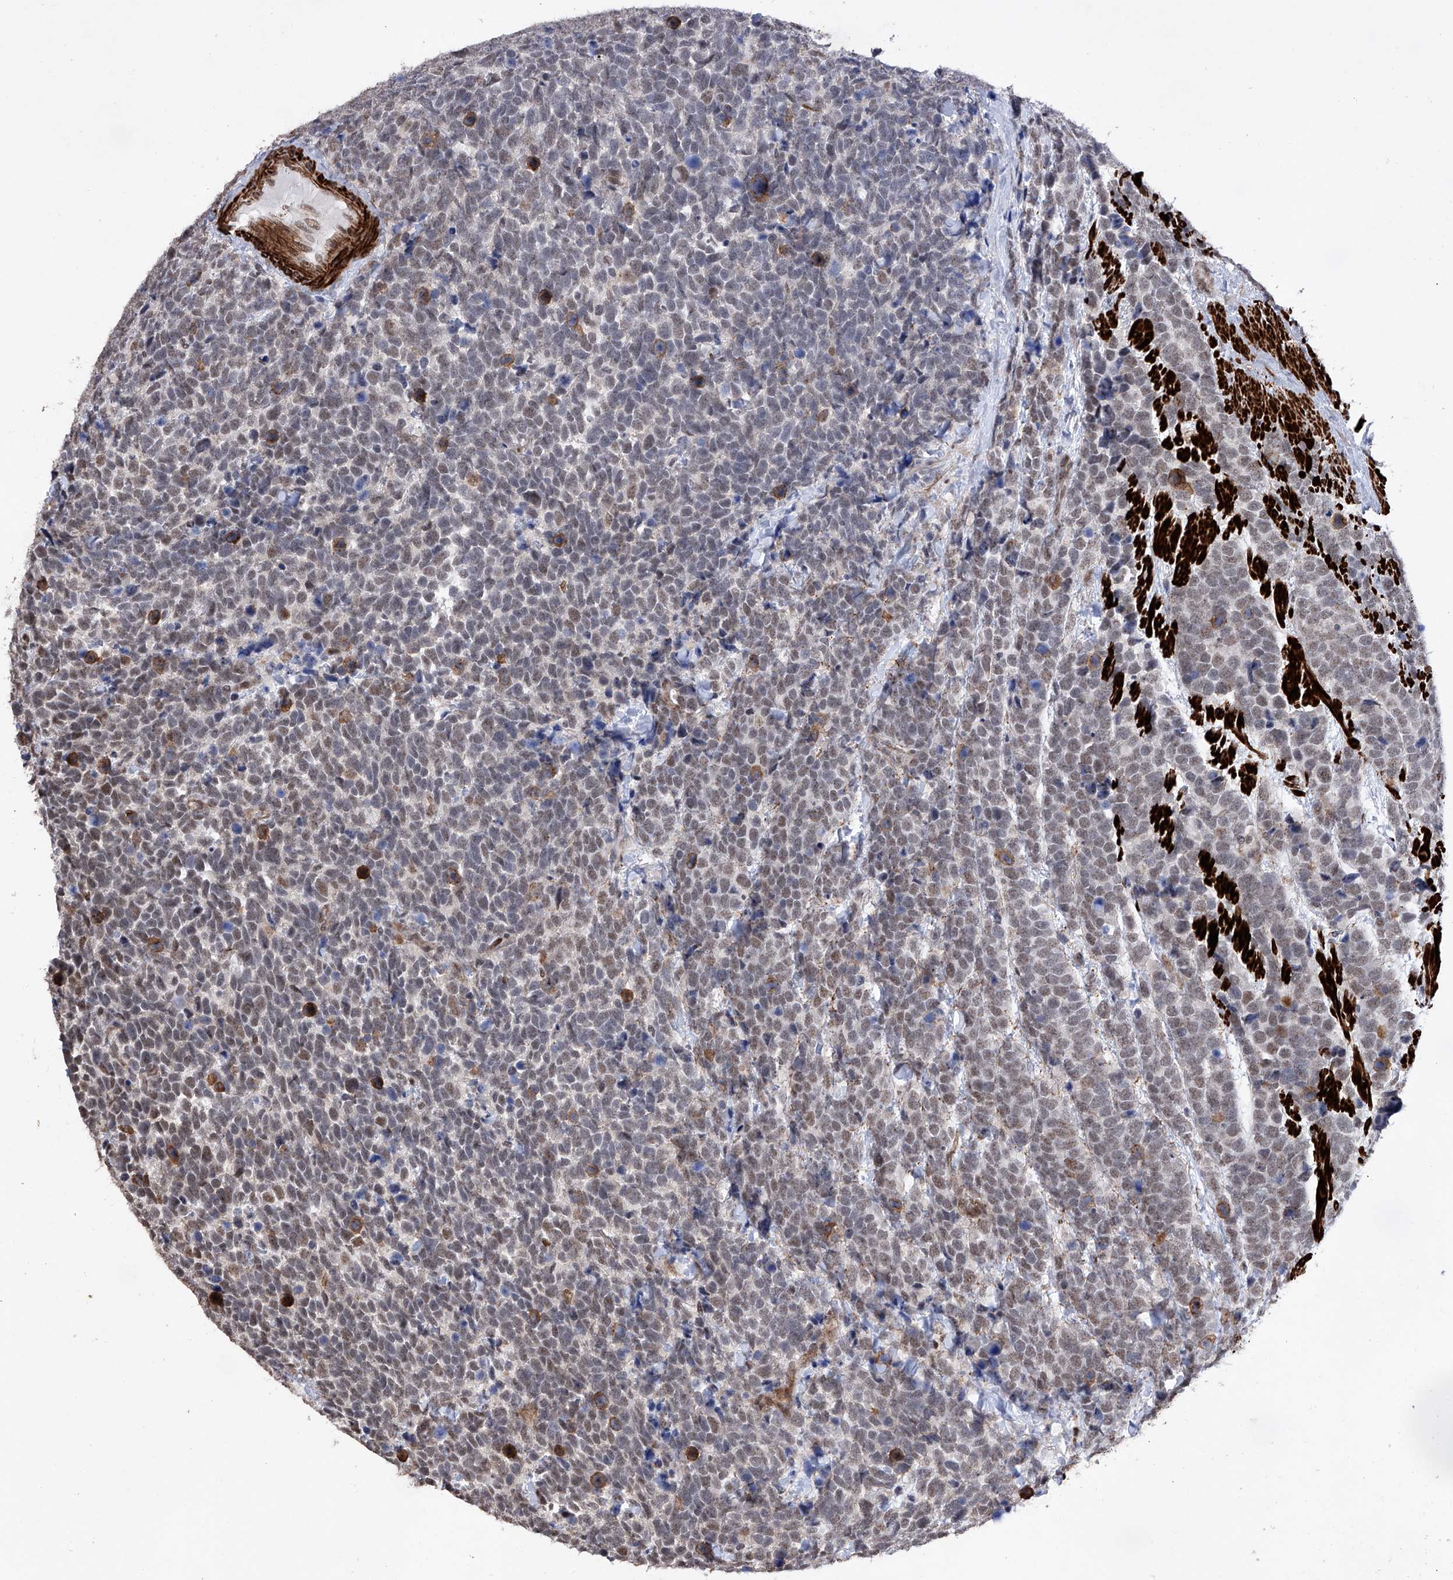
{"staining": {"intensity": "weak", "quantity": "25%-75%", "location": "nuclear"}, "tissue": "urothelial cancer", "cell_type": "Tumor cells", "image_type": "cancer", "snomed": [{"axis": "morphology", "description": "Urothelial carcinoma, High grade"}, {"axis": "topography", "description": "Urinary bladder"}], "caption": "This micrograph reveals immunohistochemistry staining of human urothelial cancer, with low weak nuclear positivity in approximately 25%-75% of tumor cells.", "gene": "NFATC4", "patient": {"sex": "female", "age": 82}}